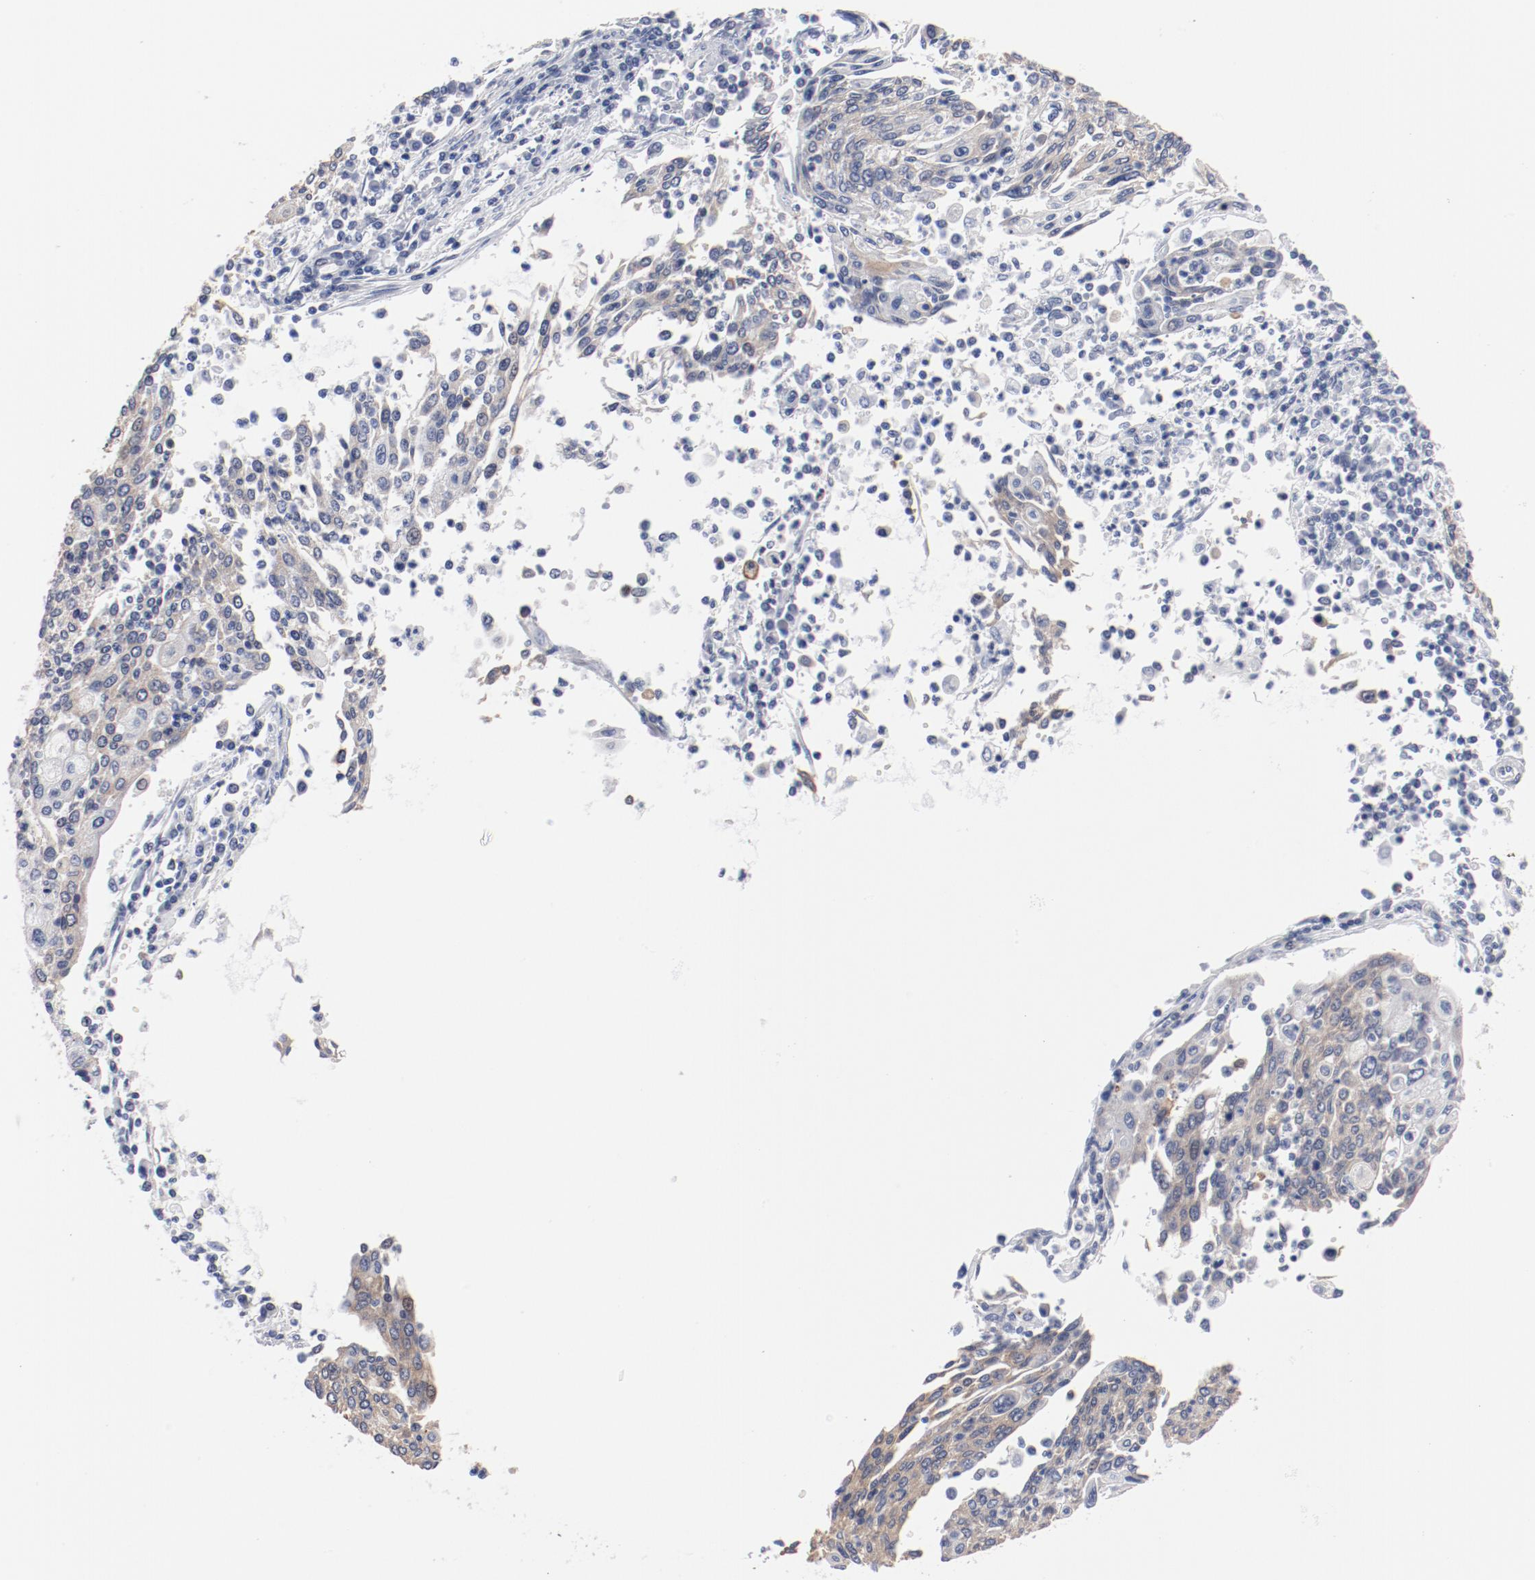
{"staining": {"intensity": "weak", "quantity": ">75%", "location": "cytoplasmic/membranous"}, "tissue": "cervical cancer", "cell_type": "Tumor cells", "image_type": "cancer", "snomed": [{"axis": "morphology", "description": "Squamous cell carcinoma, NOS"}, {"axis": "topography", "description": "Cervix"}], "caption": "Immunohistochemical staining of cervical cancer exhibits low levels of weak cytoplasmic/membranous expression in about >75% of tumor cells.", "gene": "GPR143", "patient": {"sex": "female", "age": 40}}